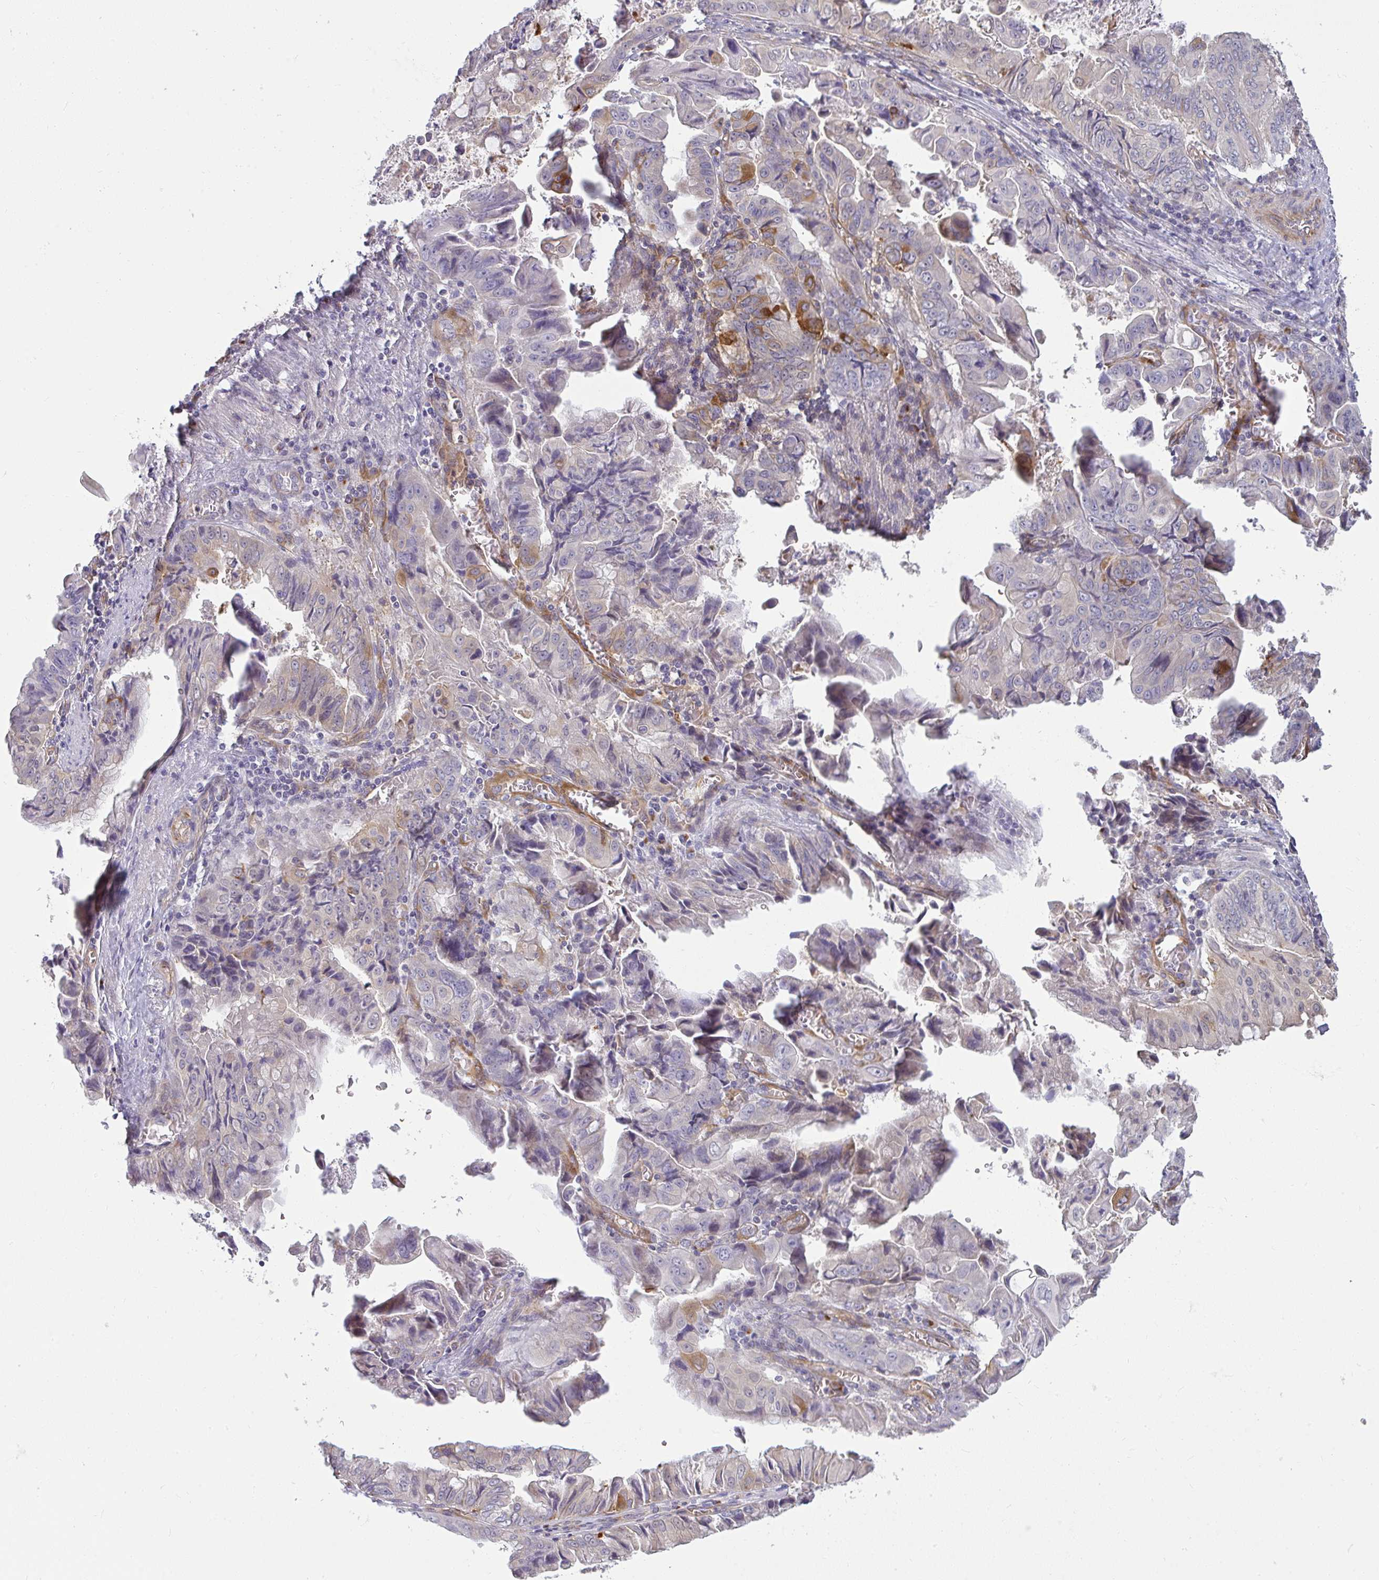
{"staining": {"intensity": "negative", "quantity": "none", "location": "none"}, "tissue": "stomach cancer", "cell_type": "Tumor cells", "image_type": "cancer", "snomed": [{"axis": "morphology", "description": "Adenocarcinoma, NOS"}, {"axis": "topography", "description": "Stomach, upper"}], "caption": "An immunohistochemistry (IHC) micrograph of stomach adenocarcinoma is shown. There is no staining in tumor cells of stomach adenocarcinoma.", "gene": "IFIT3", "patient": {"sex": "male", "age": 80}}